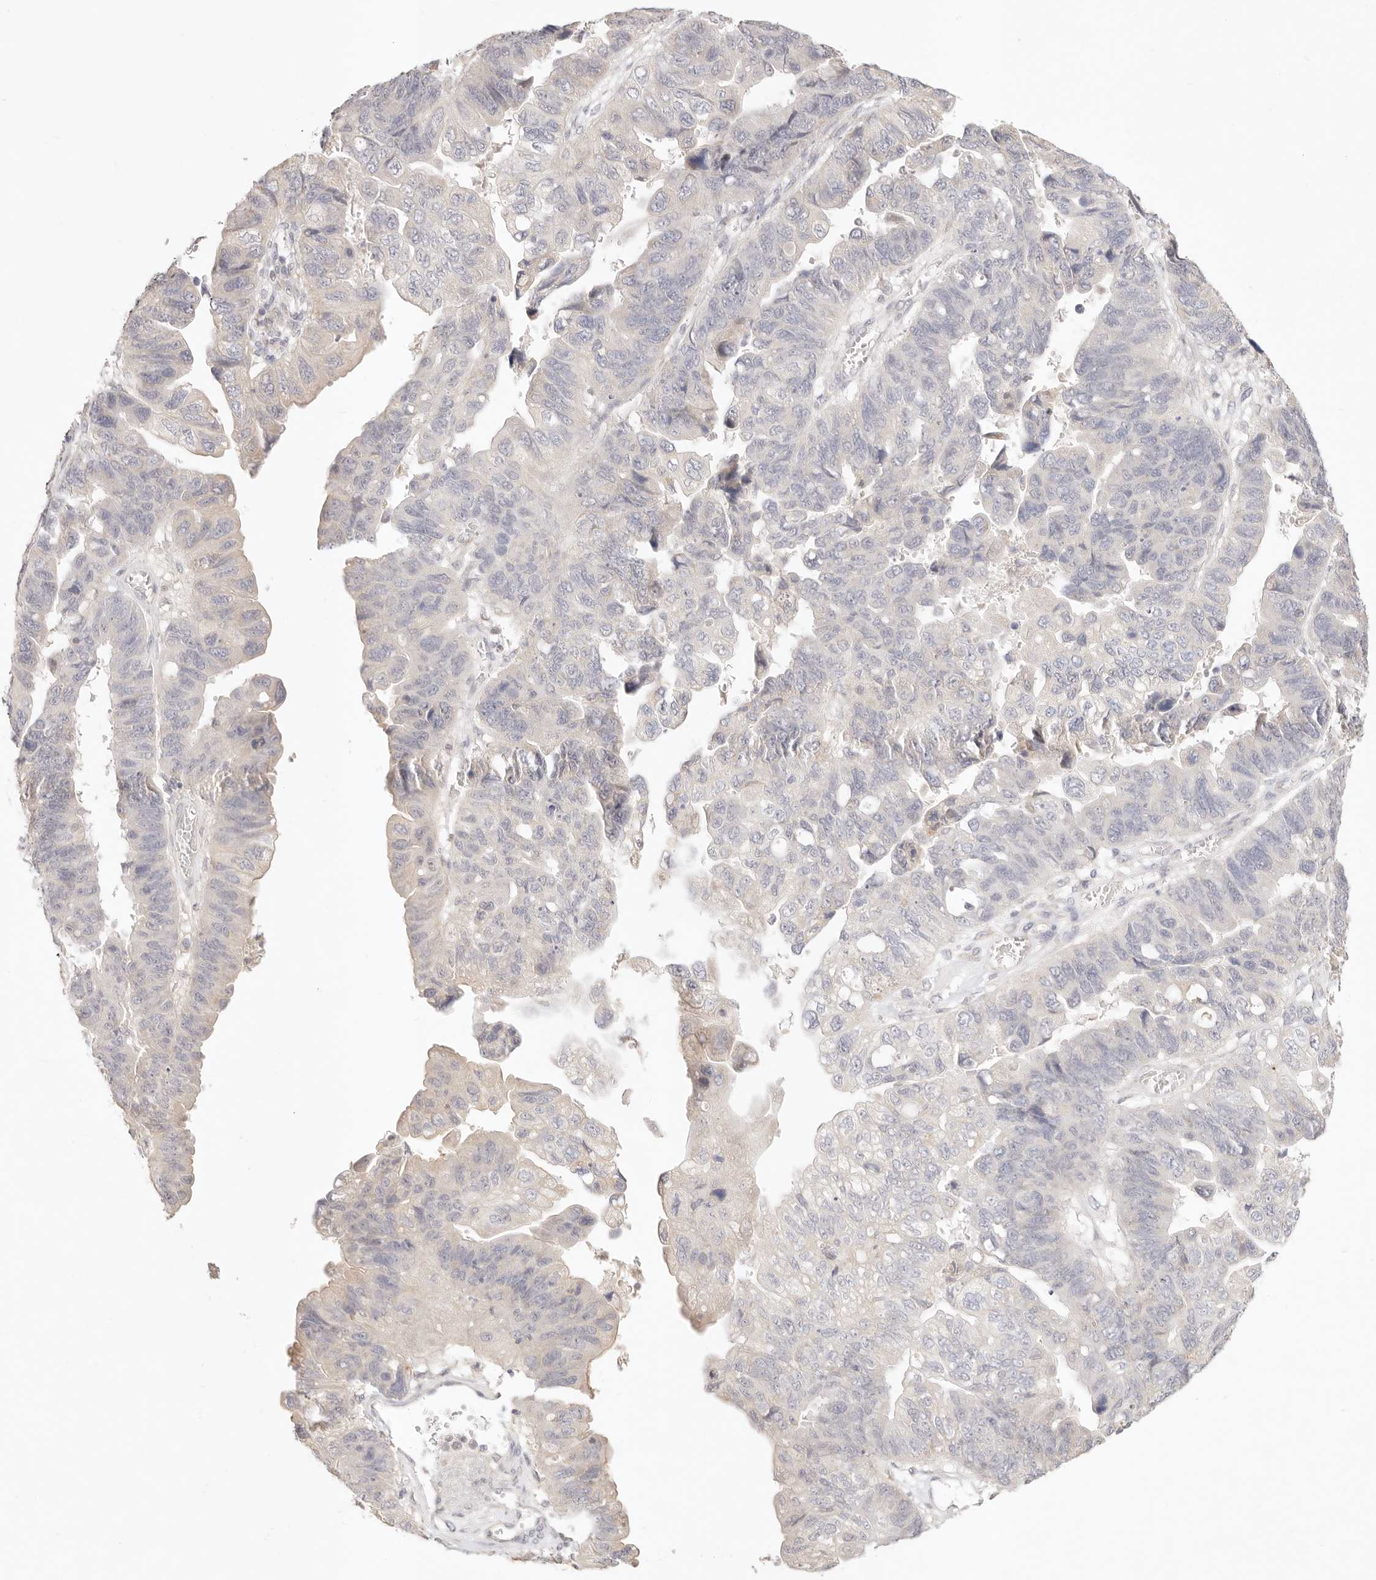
{"staining": {"intensity": "negative", "quantity": "none", "location": "none"}, "tissue": "stomach cancer", "cell_type": "Tumor cells", "image_type": "cancer", "snomed": [{"axis": "morphology", "description": "Adenocarcinoma, NOS"}, {"axis": "topography", "description": "Stomach"}], "caption": "Immunohistochemistry image of human stomach cancer stained for a protein (brown), which reveals no staining in tumor cells. Brightfield microscopy of immunohistochemistry (IHC) stained with DAB (3,3'-diaminobenzidine) (brown) and hematoxylin (blue), captured at high magnification.", "gene": "GPR156", "patient": {"sex": "male", "age": 59}}